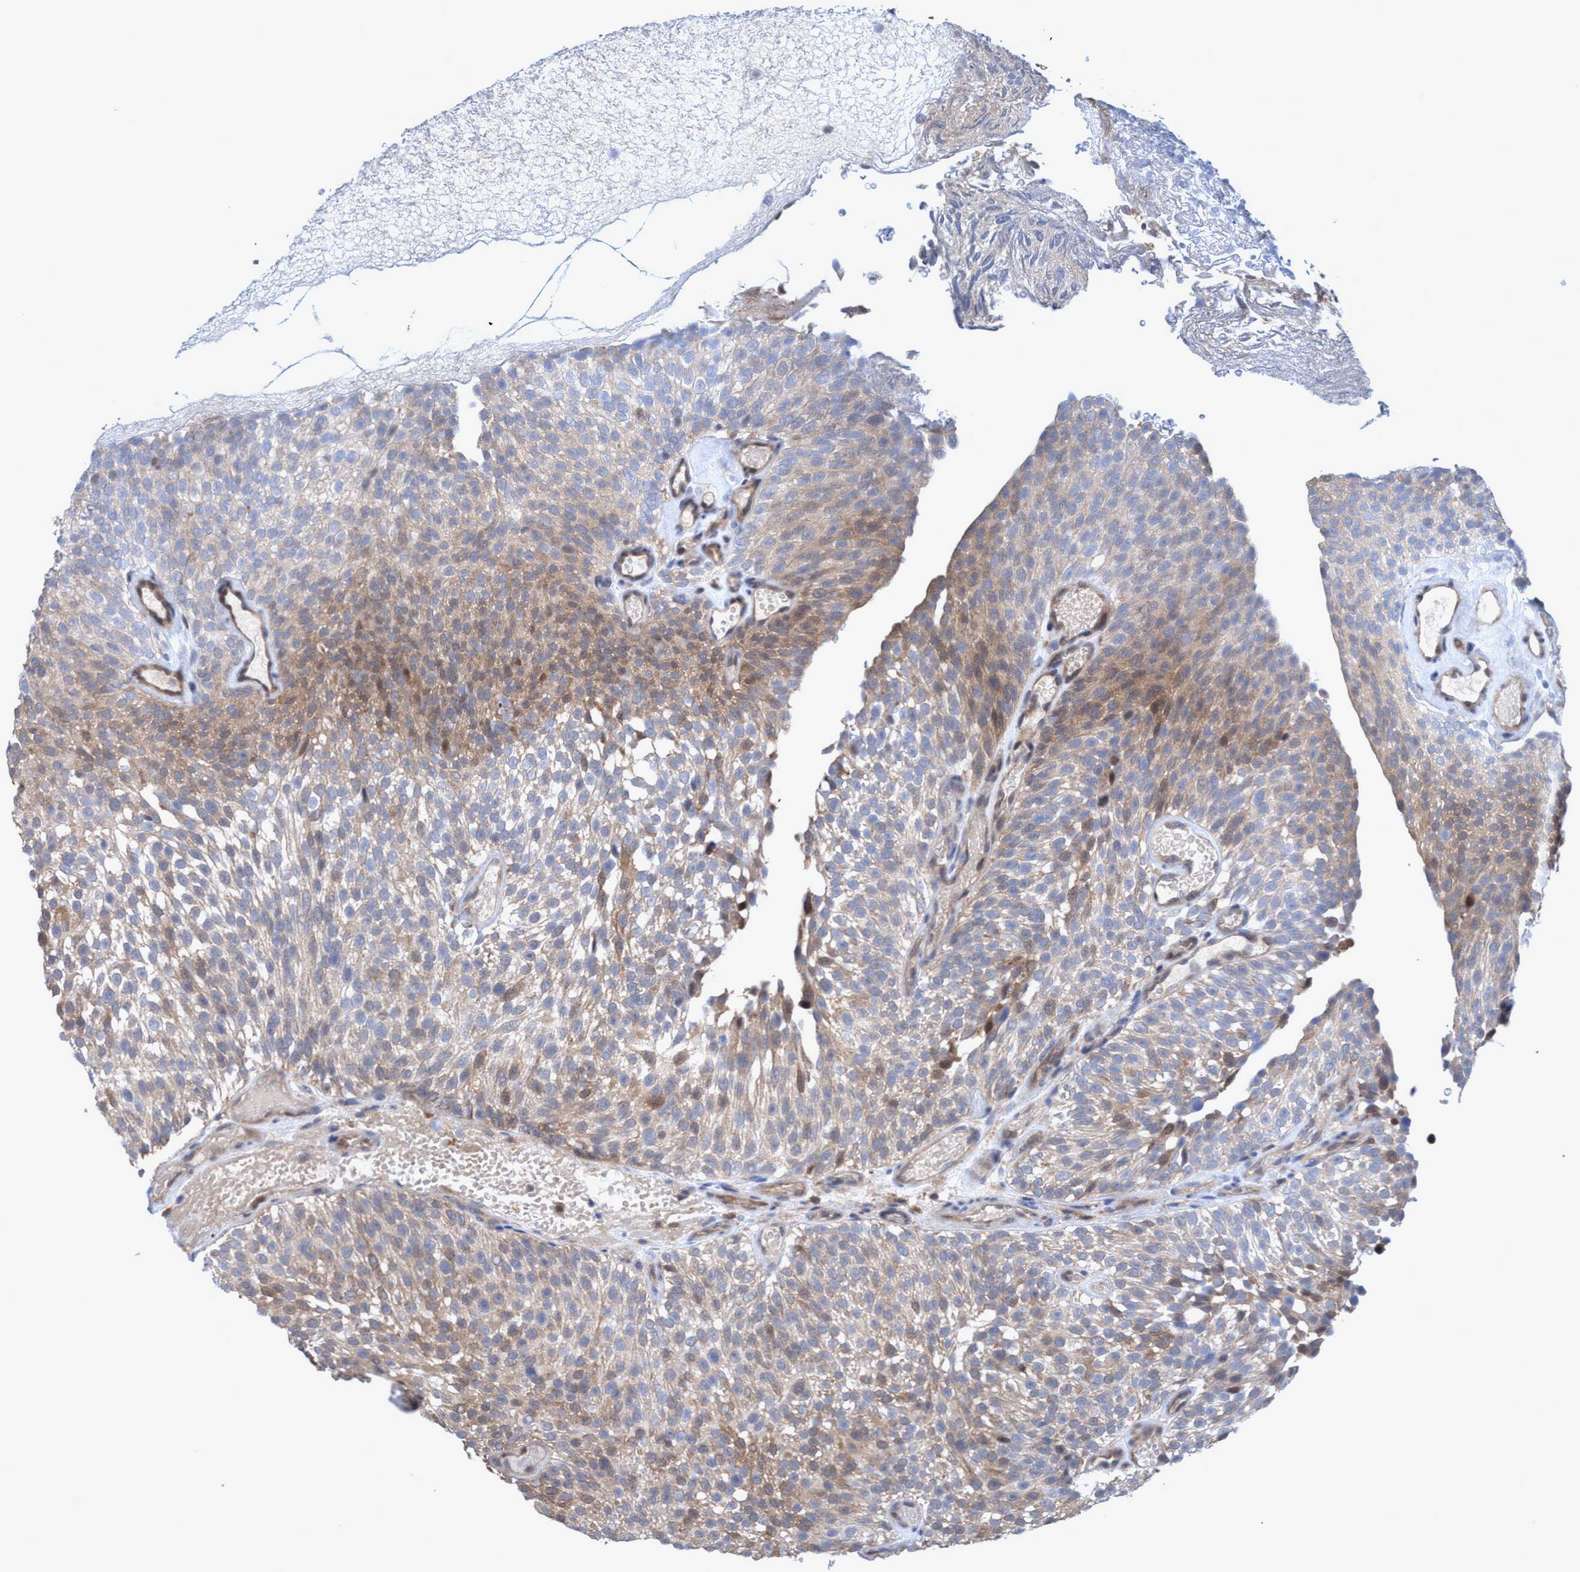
{"staining": {"intensity": "weak", "quantity": ">75%", "location": "cytoplasmic/membranous"}, "tissue": "urothelial cancer", "cell_type": "Tumor cells", "image_type": "cancer", "snomed": [{"axis": "morphology", "description": "Urothelial carcinoma, Low grade"}, {"axis": "topography", "description": "Urinary bladder"}], "caption": "A brown stain shows weak cytoplasmic/membranous positivity of a protein in urothelial carcinoma (low-grade) tumor cells. (Brightfield microscopy of DAB IHC at high magnification).", "gene": "GLOD4", "patient": {"sex": "male", "age": 78}}